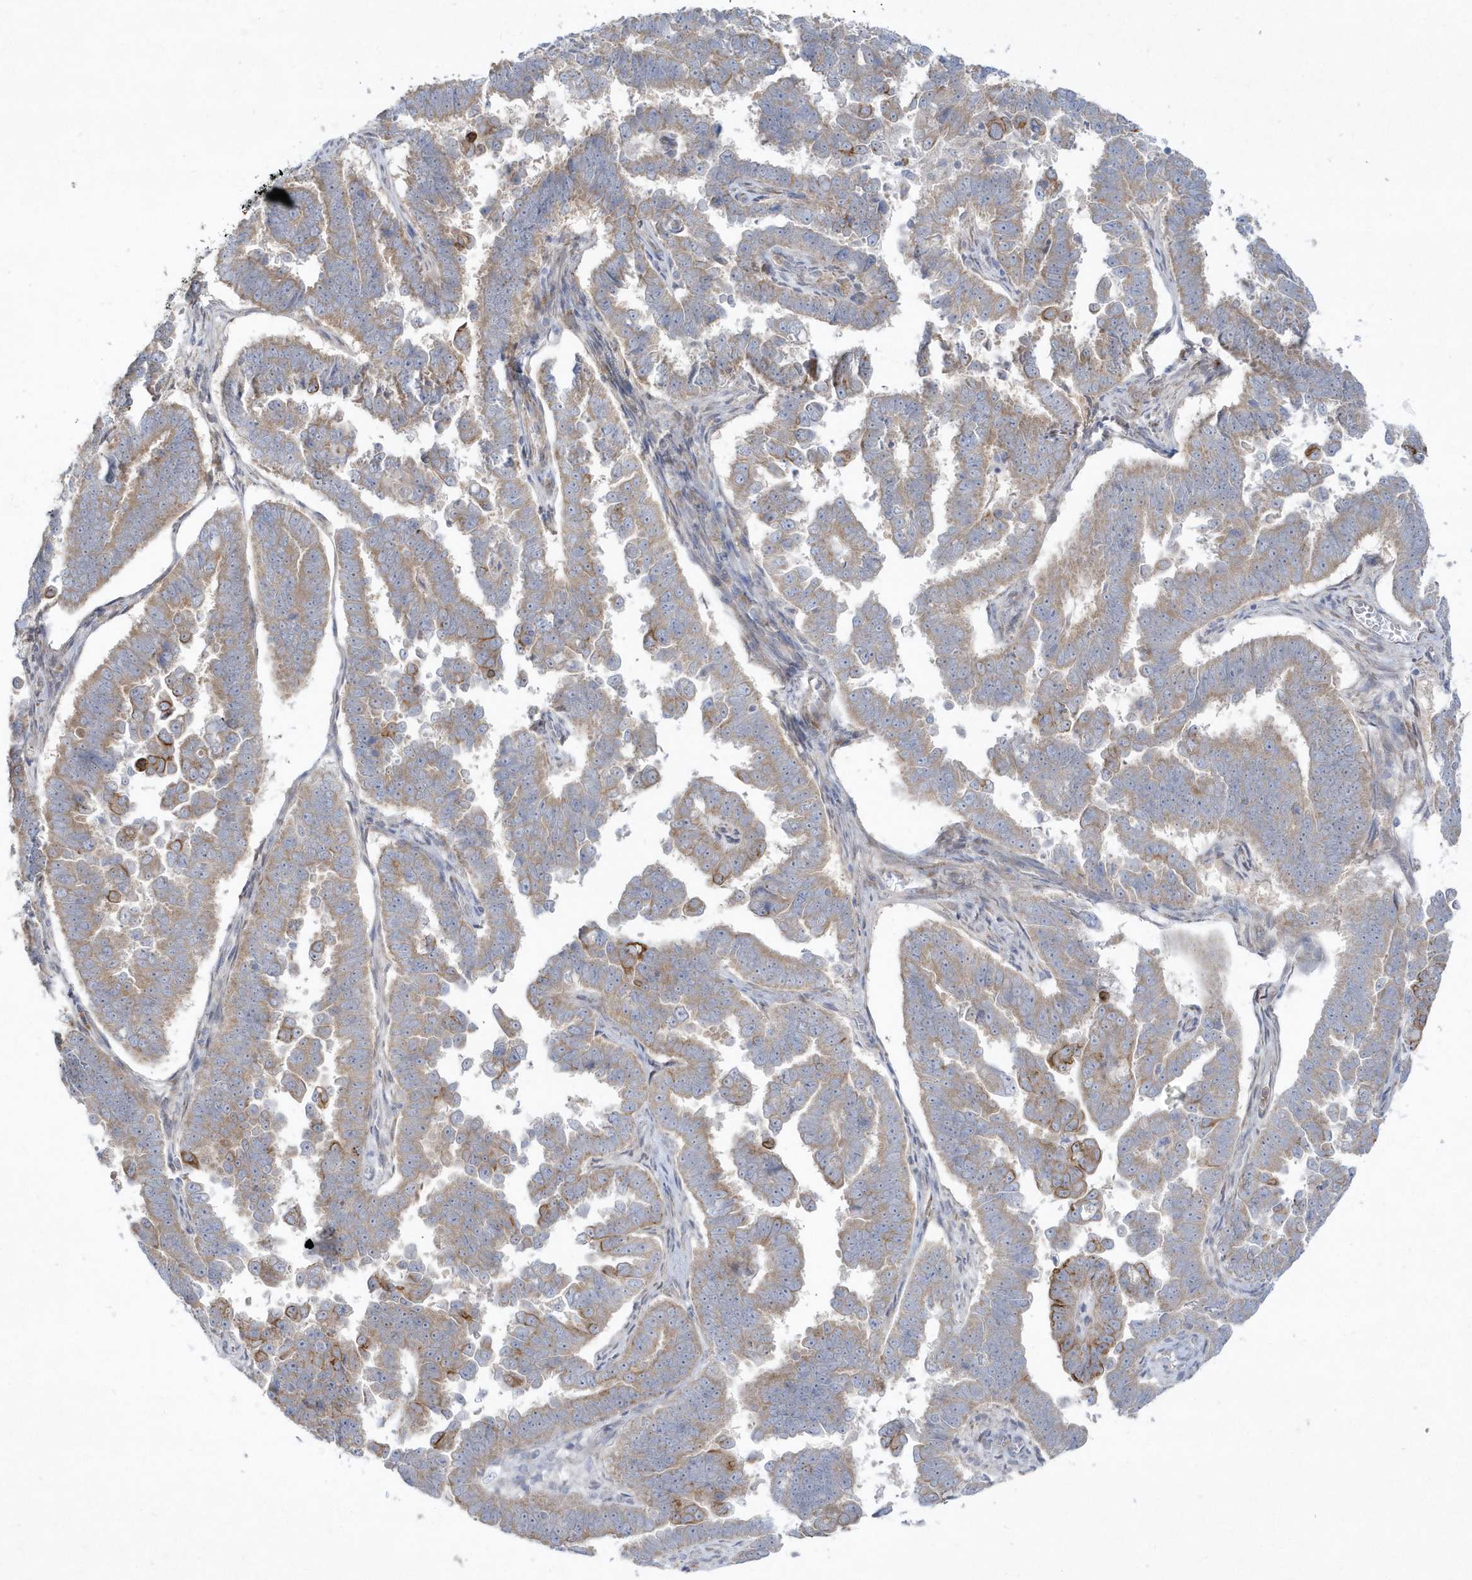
{"staining": {"intensity": "moderate", "quantity": "25%-75%", "location": "cytoplasmic/membranous"}, "tissue": "endometrial cancer", "cell_type": "Tumor cells", "image_type": "cancer", "snomed": [{"axis": "morphology", "description": "Adenocarcinoma, NOS"}, {"axis": "topography", "description": "Endometrium"}], "caption": "IHC histopathology image of endometrial adenocarcinoma stained for a protein (brown), which shows medium levels of moderate cytoplasmic/membranous expression in approximately 25%-75% of tumor cells.", "gene": "LARS1", "patient": {"sex": "female", "age": 75}}